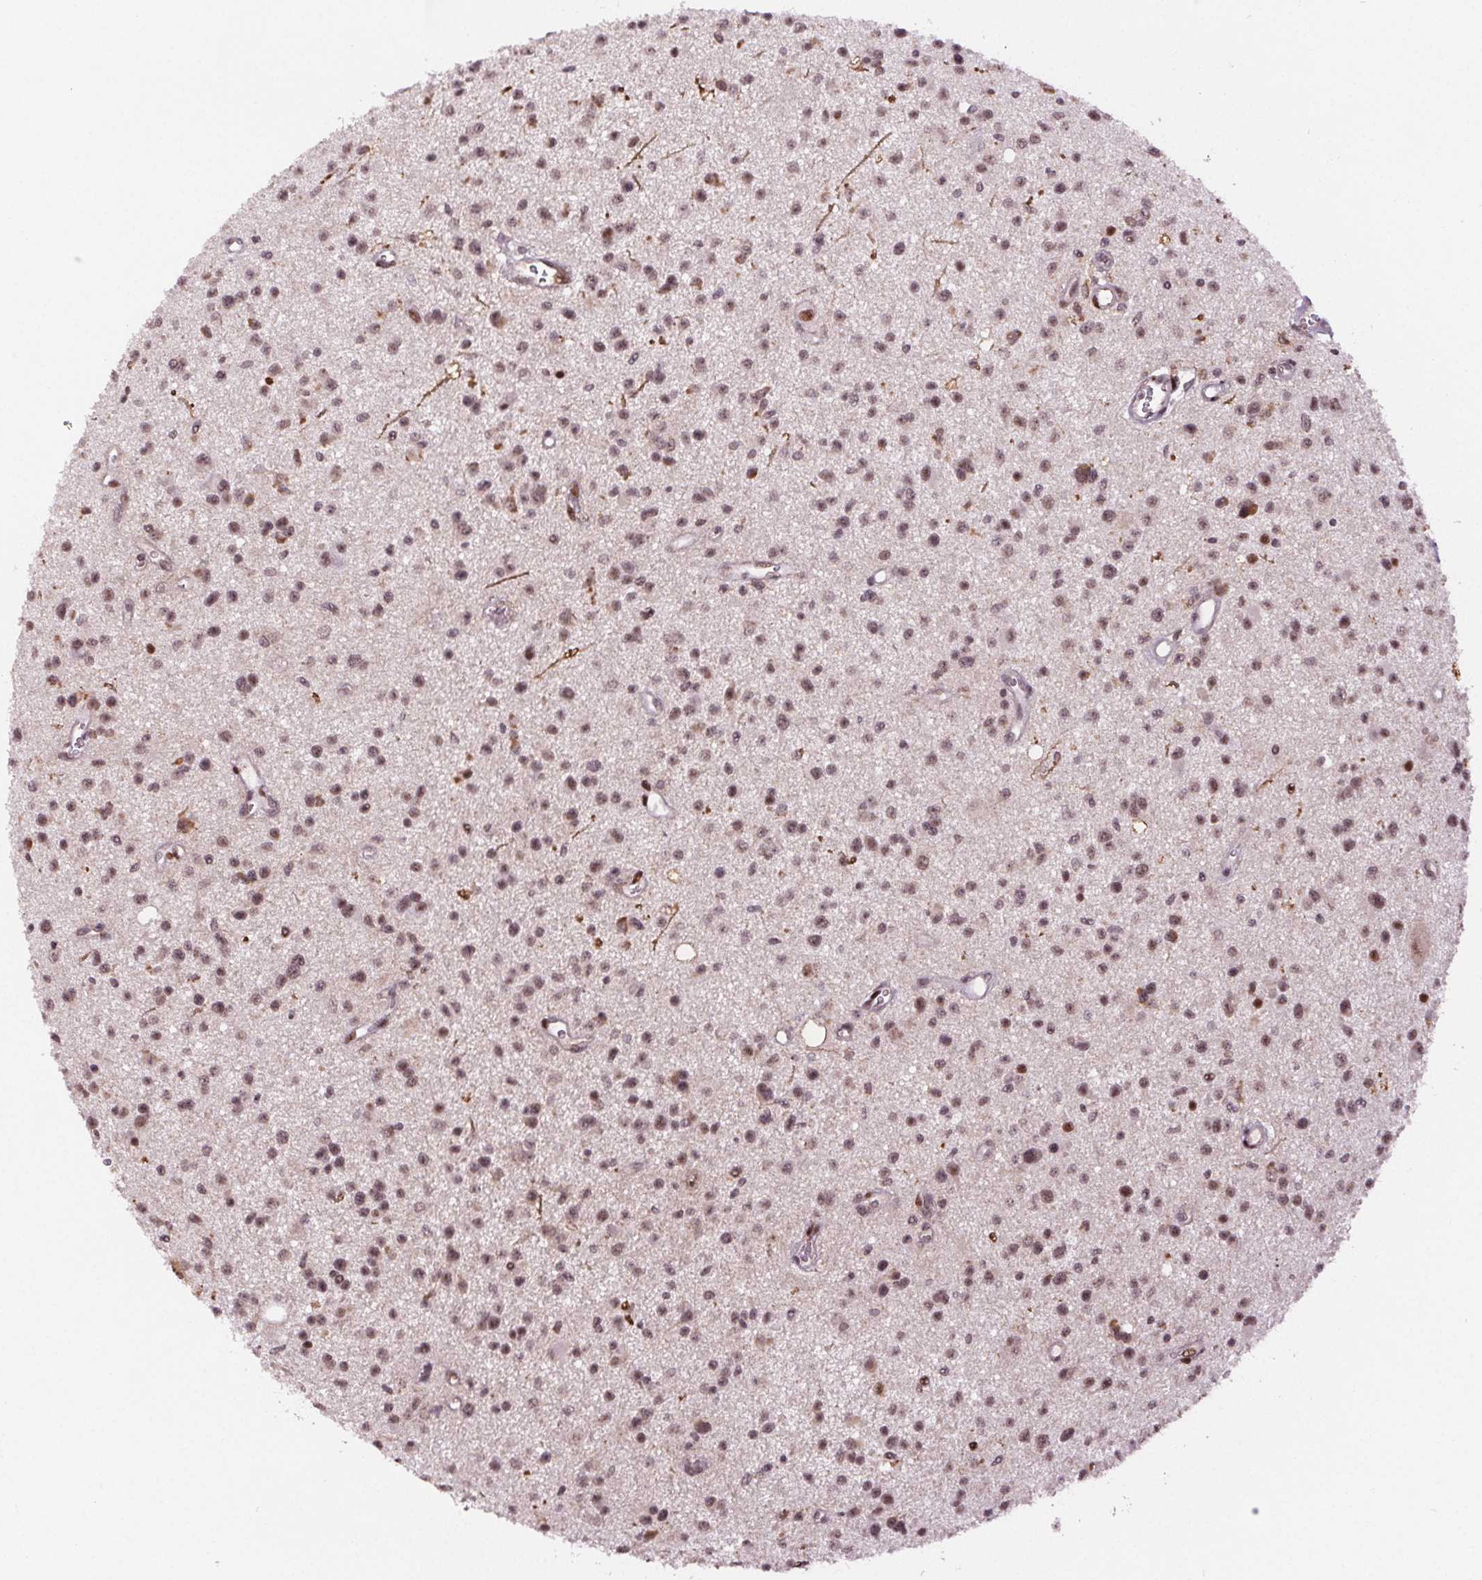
{"staining": {"intensity": "moderate", "quantity": "25%-75%", "location": "nuclear"}, "tissue": "glioma", "cell_type": "Tumor cells", "image_type": "cancer", "snomed": [{"axis": "morphology", "description": "Glioma, malignant, Low grade"}, {"axis": "topography", "description": "Brain"}], "caption": "This micrograph displays glioma stained with immunohistochemistry (IHC) to label a protein in brown. The nuclear of tumor cells show moderate positivity for the protein. Nuclei are counter-stained blue.", "gene": "SNRNP35", "patient": {"sex": "male", "age": 43}}